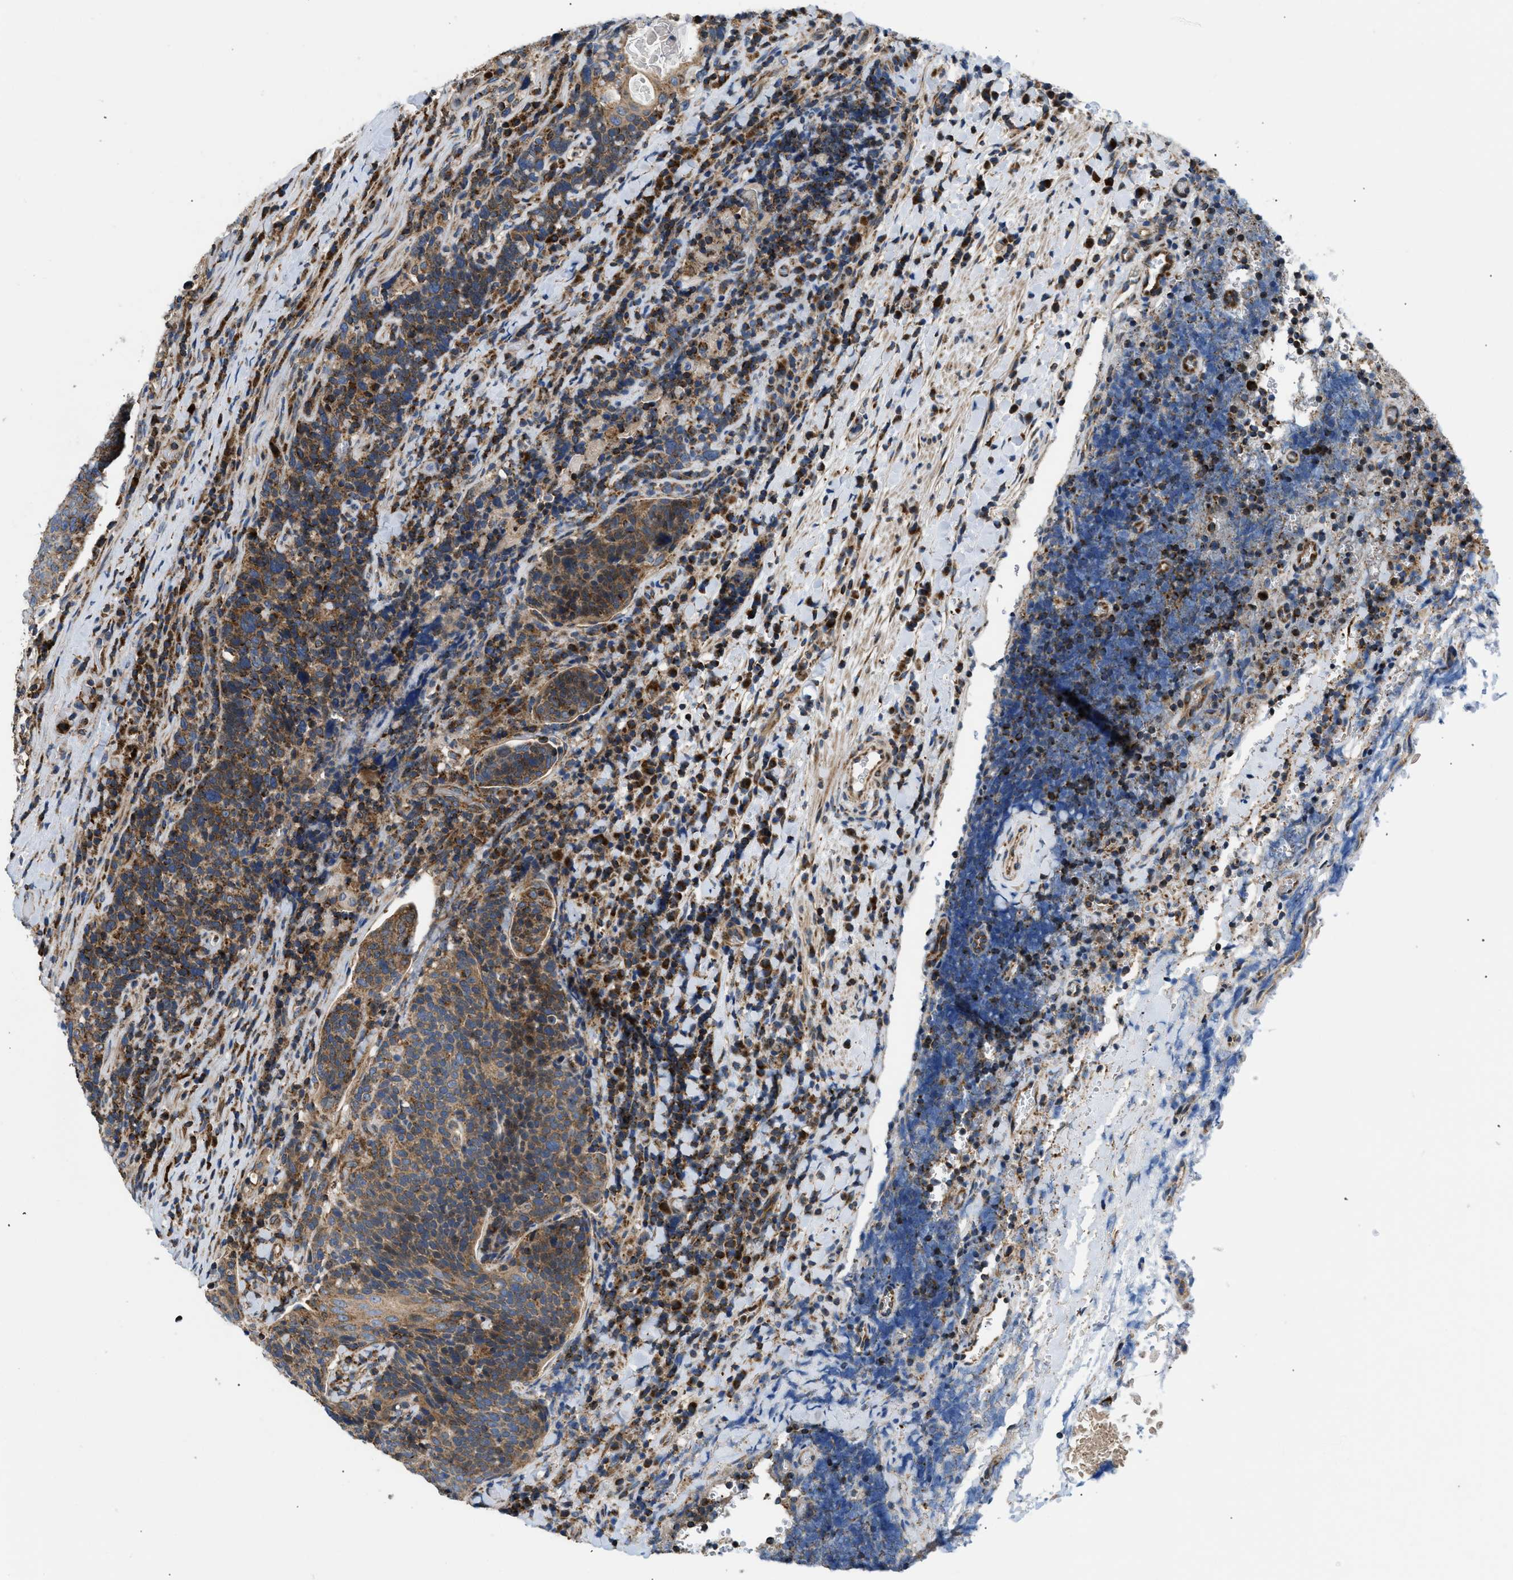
{"staining": {"intensity": "moderate", "quantity": ">75%", "location": "cytoplasmic/membranous"}, "tissue": "head and neck cancer", "cell_type": "Tumor cells", "image_type": "cancer", "snomed": [{"axis": "morphology", "description": "Squamous cell carcinoma, NOS"}, {"axis": "morphology", "description": "Squamous cell carcinoma, metastatic, NOS"}, {"axis": "topography", "description": "Lymph node"}, {"axis": "topography", "description": "Head-Neck"}], "caption": "There is medium levels of moderate cytoplasmic/membranous staining in tumor cells of head and neck cancer (metastatic squamous cell carcinoma), as demonstrated by immunohistochemical staining (brown color).", "gene": "OPTN", "patient": {"sex": "male", "age": 62}}